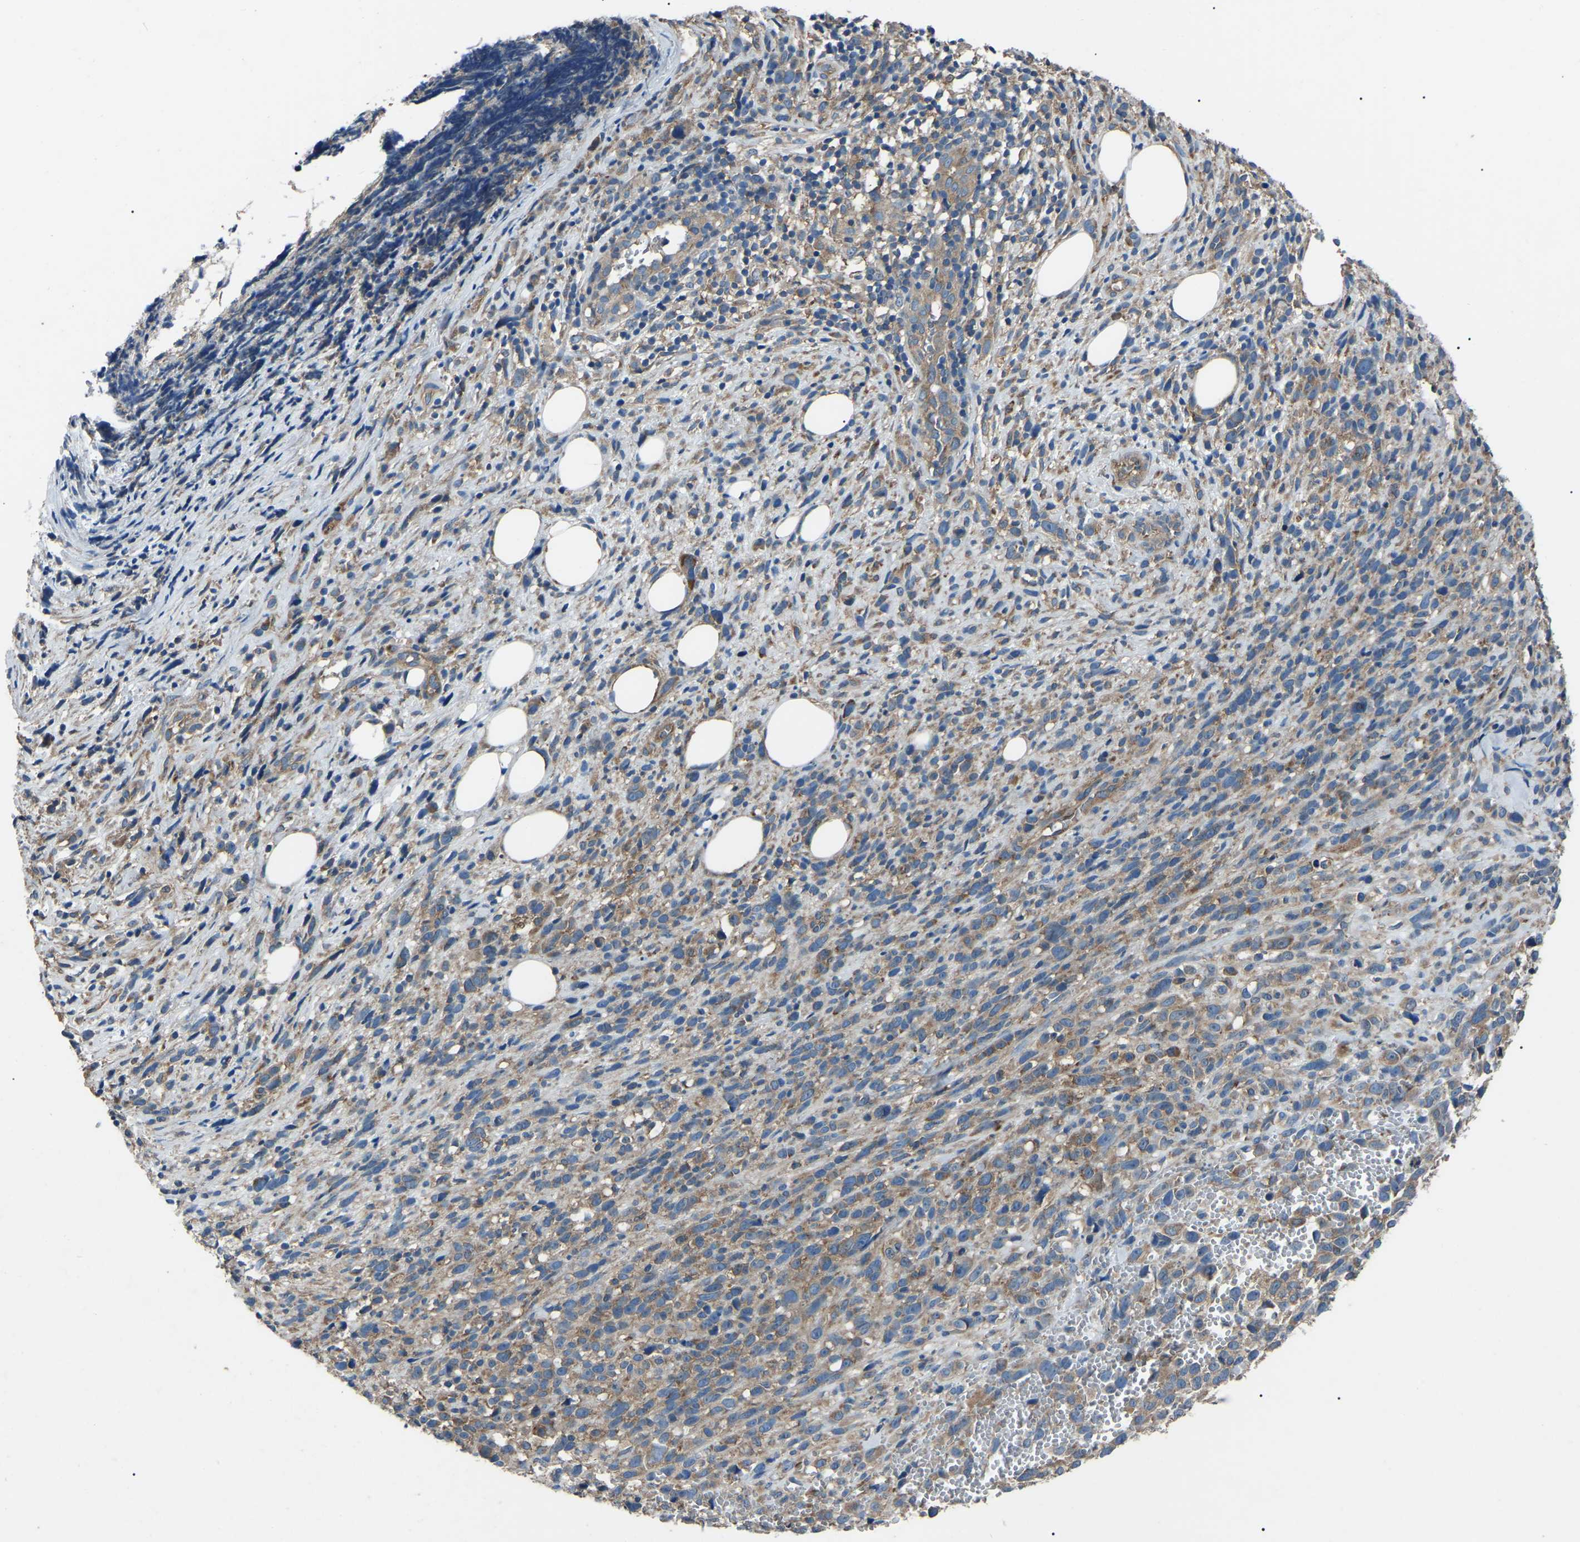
{"staining": {"intensity": "moderate", "quantity": ">75%", "location": "cytoplasmic/membranous"}, "tissue": "melanoma", "cell_type": "Tumor cells", "image_type": "cancer", "snomed": [{"axis": "morphology", "description": "Malignant melanoma, NOS"}, {"axis": "topography", "description": "Skin"}], "caption": "Tumor cells exhibit moderate cytoplasmic/membranous positivity in approximately >75% of cells in malignant melanoma.", "gene": "AIMP1", "patient": {"sex": "female", "age": 55}}